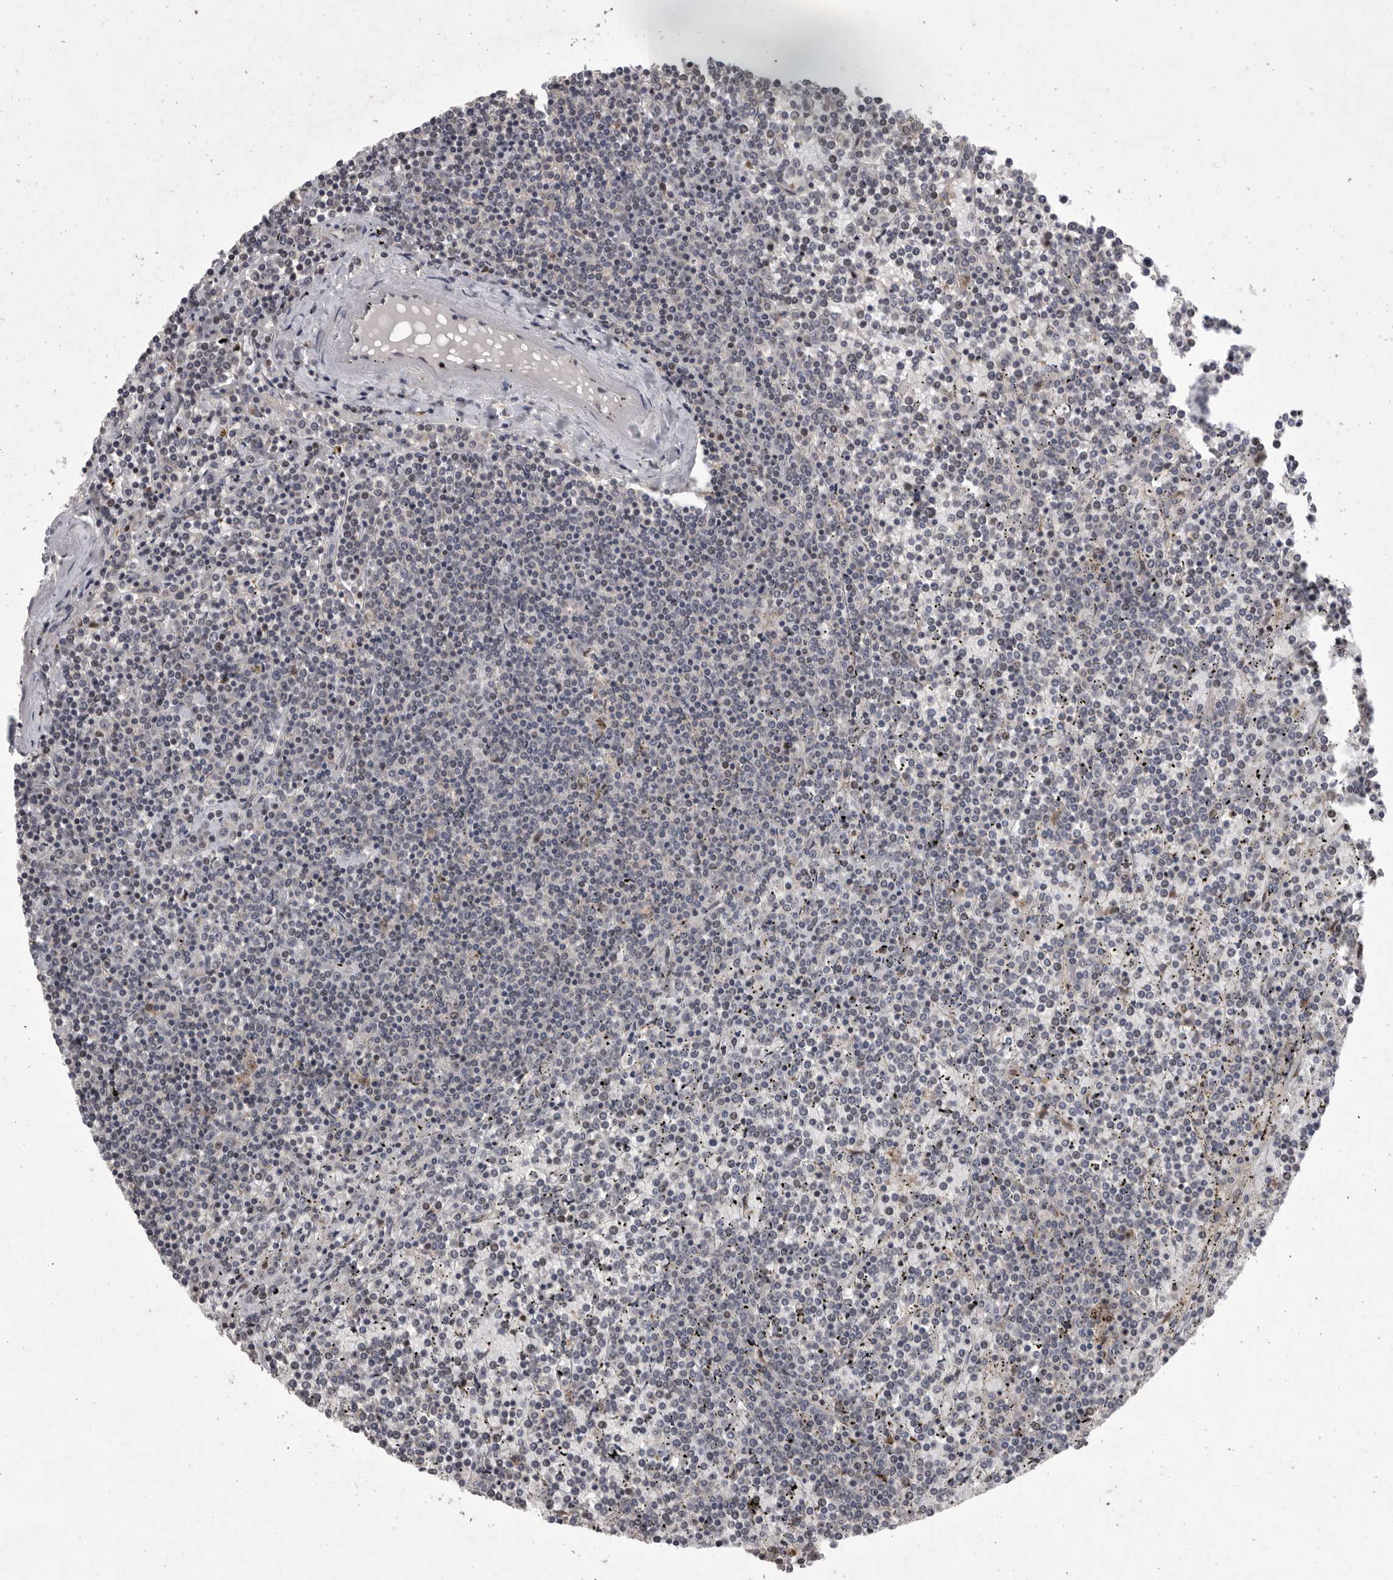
{"staining": {"intensity": "negative", "quantity": "none", "location": "none"}, "tissue": "lymphoma", "cell_type": "Tumor cells", "image_type": "cancer", "snomed": [{"axis": "morphology", "description": "Malignant lymphoma, non-Hodgkin's type, Low grade"}, {"axis": "topography", "description": "Spleen"}], "caption": "Immunohistochemistry photomicrograph of neoplastic tissue: human lymphoma stained with DAB exhibits no significant protein positivity in tumor cells.", "gene": "MAN2A1", "patient": {"sex": "female", "age": 19}}